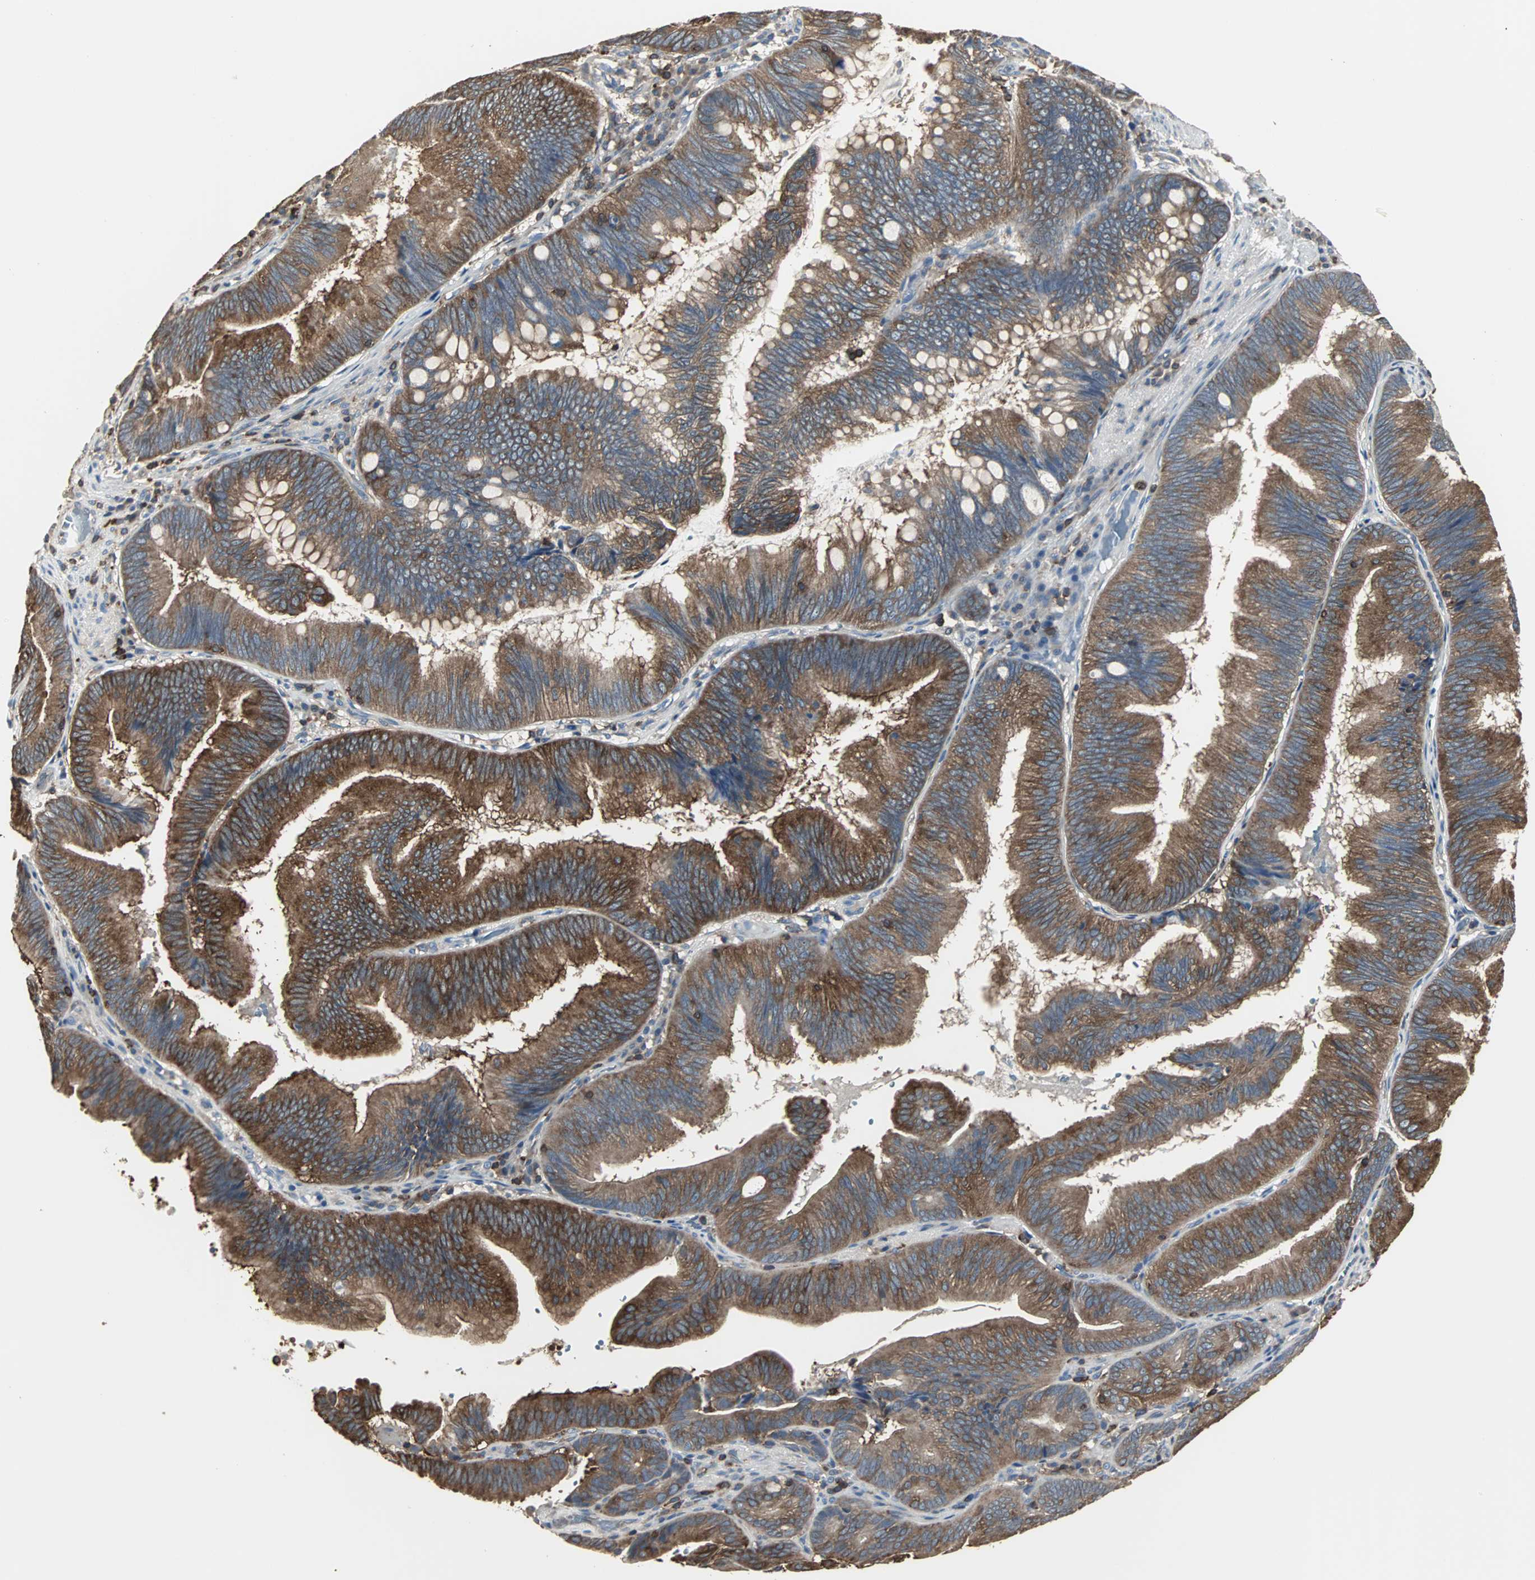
{"staining": {"intensity": "strong", "quantity": ">75%", "location": "cytoplasmic/membranous"}, "tissue": "pancreatic cancer", "cell_type": "Tumor cells", "image_type": "cancer", "snomed": [{"axis": "morphology", "description": "Adenocarcinoma, NOS"}, {"axis": "topography", "description": "Pancreas"}], "caption": "Immunohistochemical staining of human pancreatic adenocarcinoma shows high levels of strong cytoplasmic/membranous staining in approximately >75% of tumor cells.", "gene": "LRRFIP1", "patient": {"sex": "male", "age": 82}}